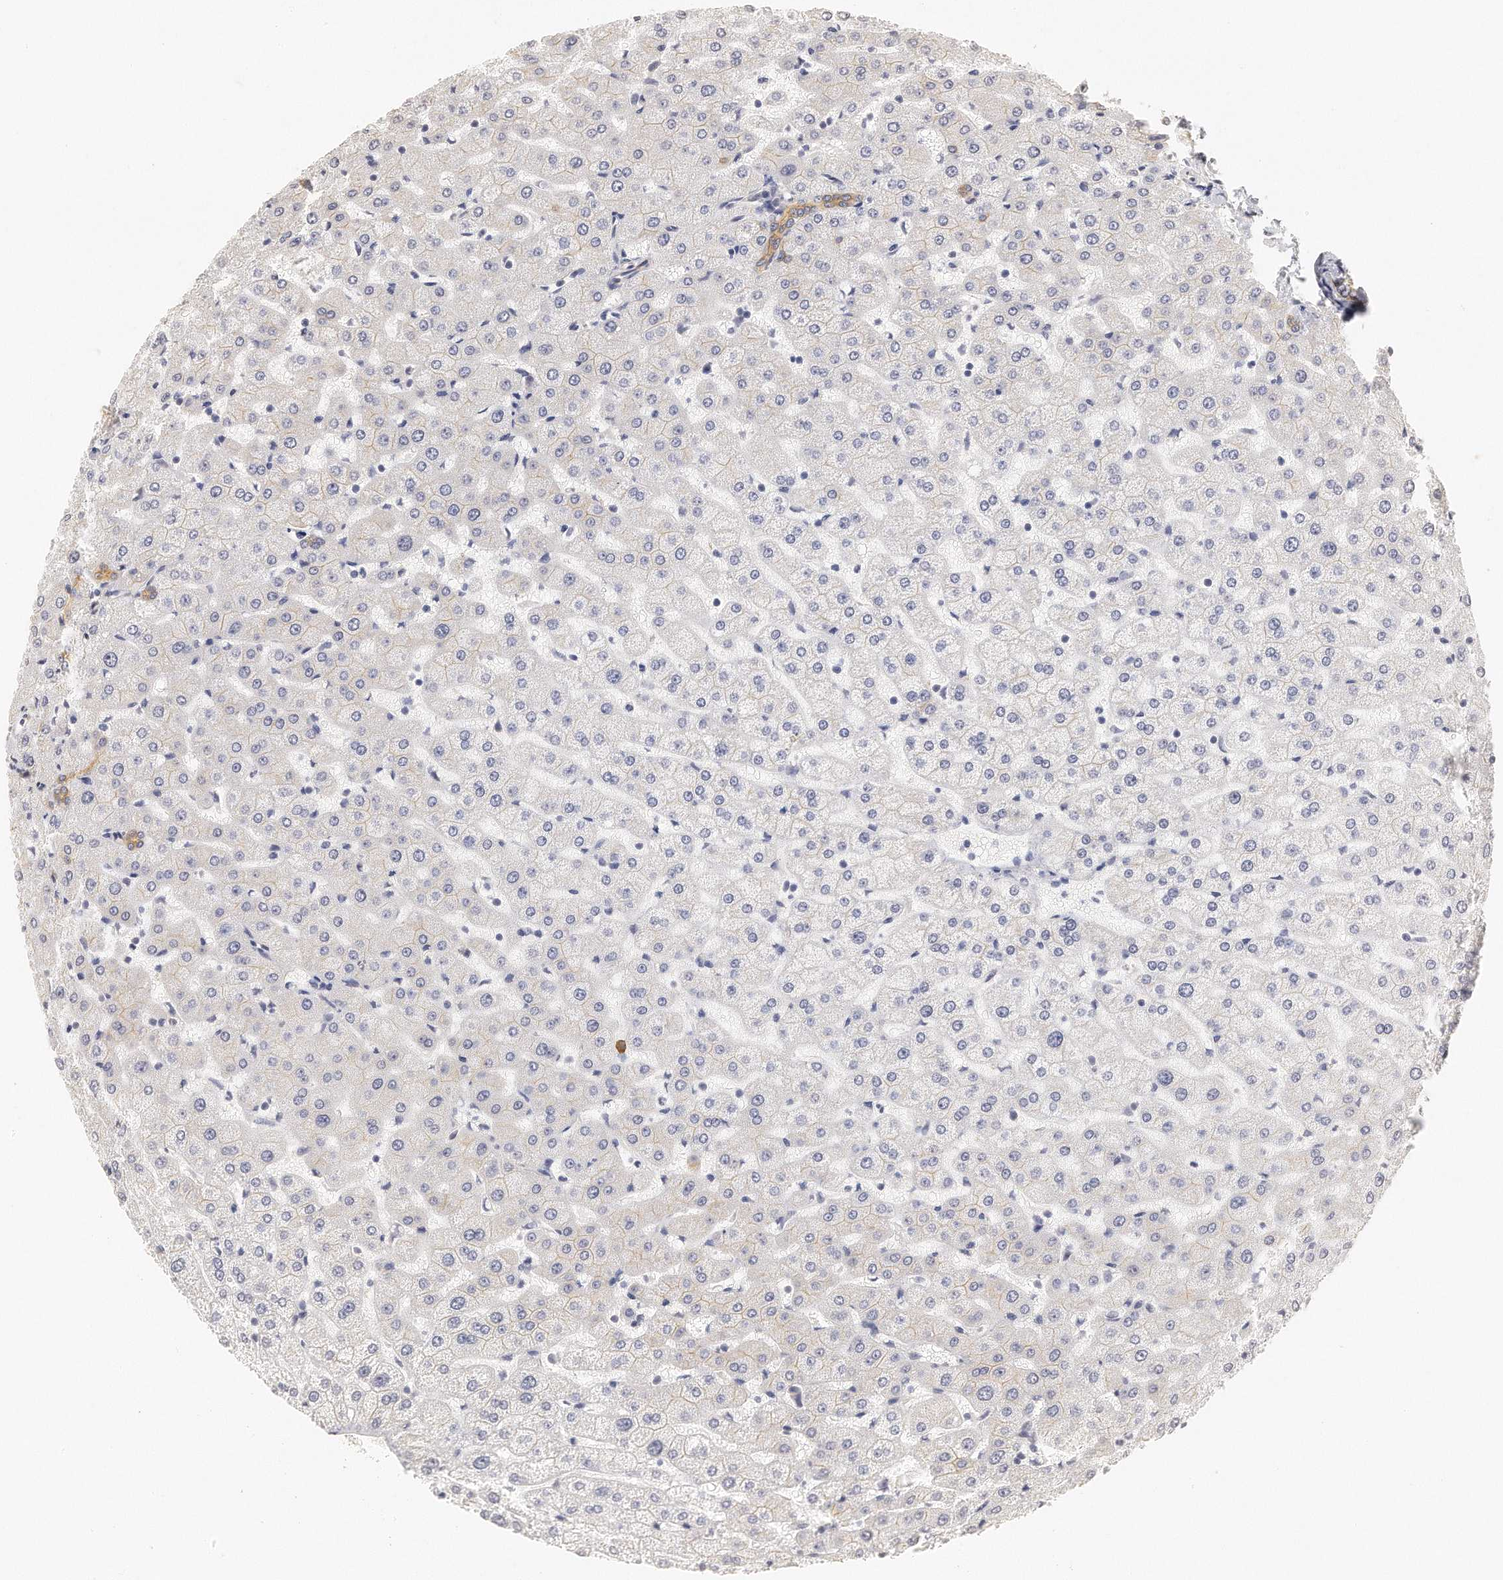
{"staining": {"intensity": "moderate", "quantity": ">75%", "location": "cytoplasmic/membranous"}, "tissue": "liver", "cell_type": "Cholangiocytes", "image_type": "normal", "snomed": [{"axis": "morphology", "description": "Normal tissue, NOS"}, {"axis": "morphology", "description": "Fibrosis, NOS"}, {"axis": "topography", "description": "Liver"}], "caption": "Immunohistochemical staining of normal liver reveals >75% levels of moderate cytoplasmic/membranous protein positivity in about >75% of cholangiocytes.", "gene": "CHST7", "patient": {"sex": "female", "age": 29}}